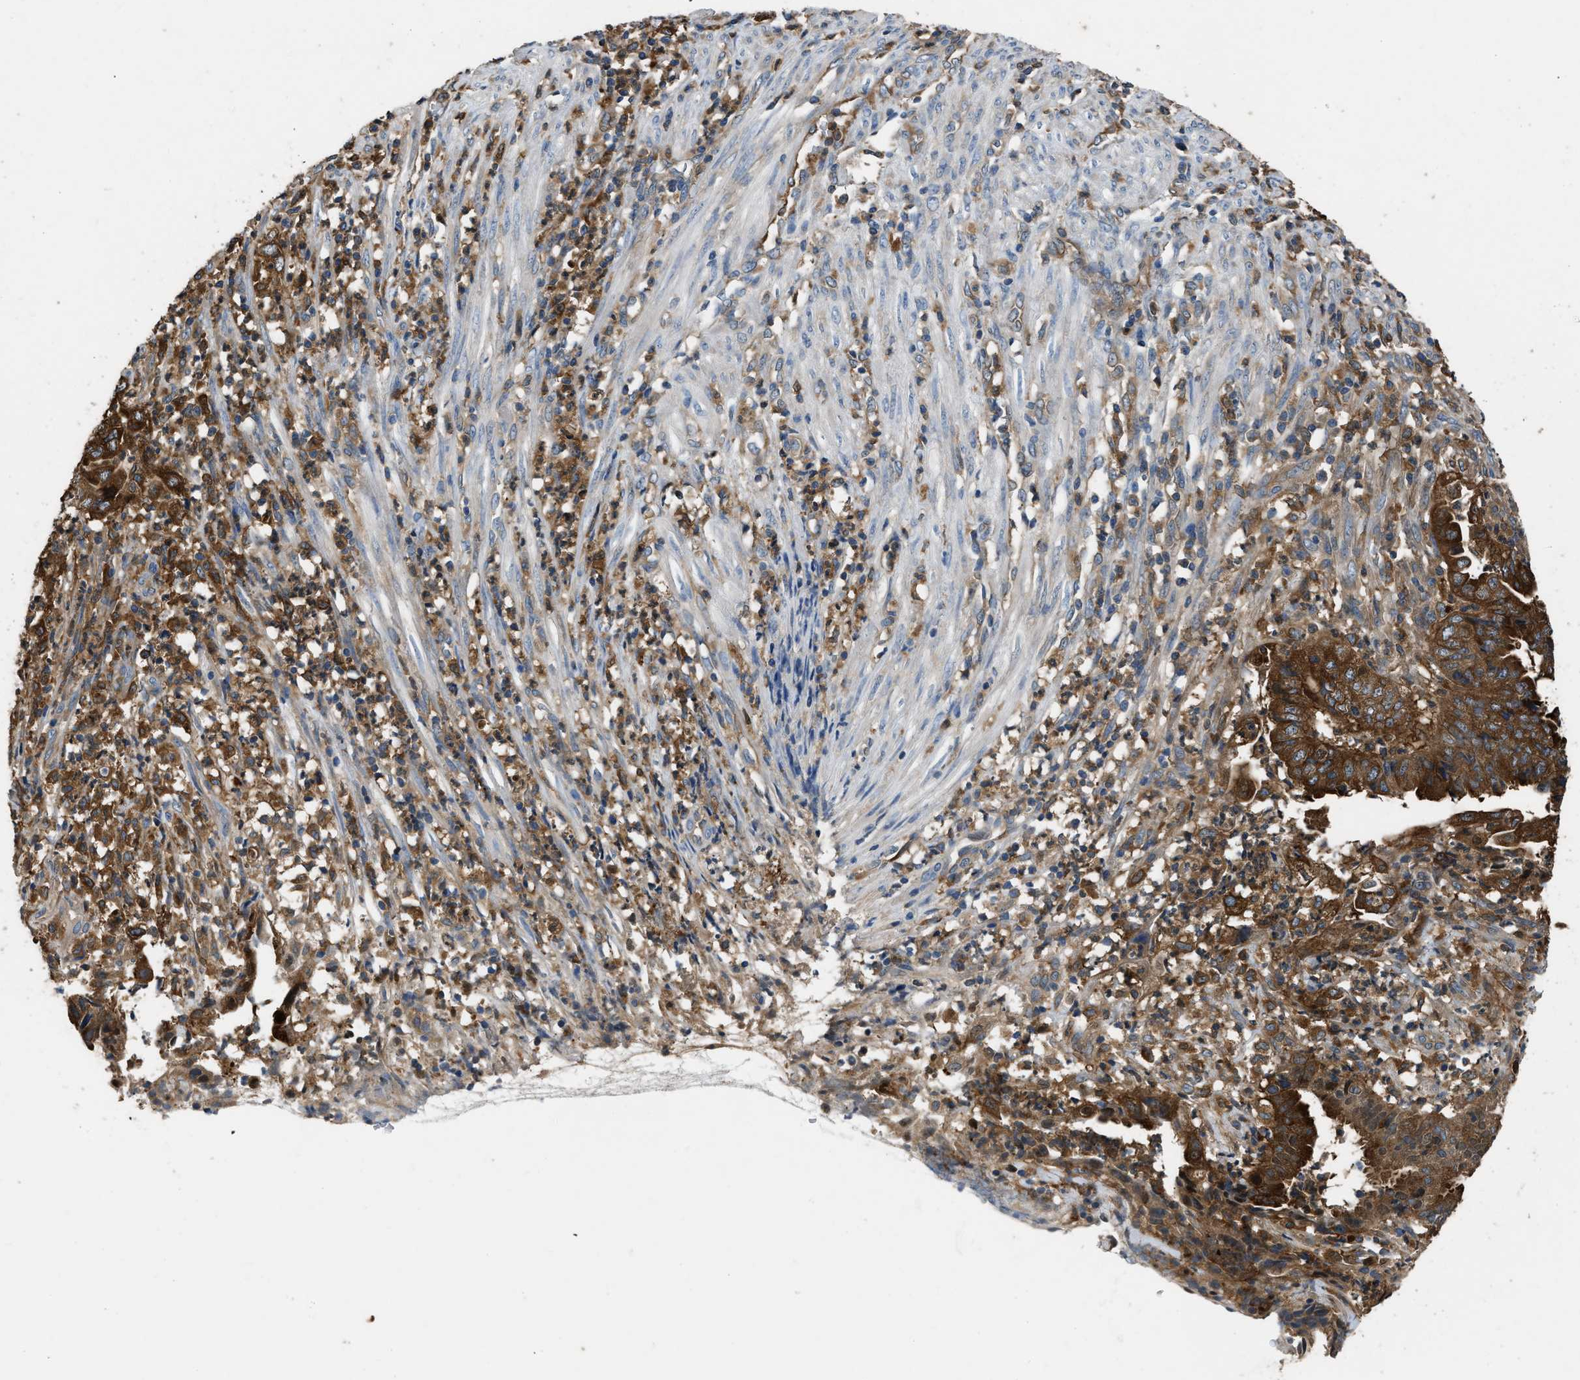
{"staining": {"intensity": "strong", "quantity": ">75%", "location": "cytoplasmic/membranous"}, "tissue": "endometrial cancer", "cell_type": "Tumor cells", "image_type": "cancer", "snomed": [{"axis": "morphology", "description": "Adenocarcinoma, NOS"}, {"axis": "topography", "description": "Endometrium"}], "caption": "About >75% of tumor cells in adenocarcinoma (endometrial) show strong cytoplasmic/membranous protein staining as visualized by brown immunohistochemical staining.", "gene": "PKM", "patient": {"sex": "female", "age": 51}}